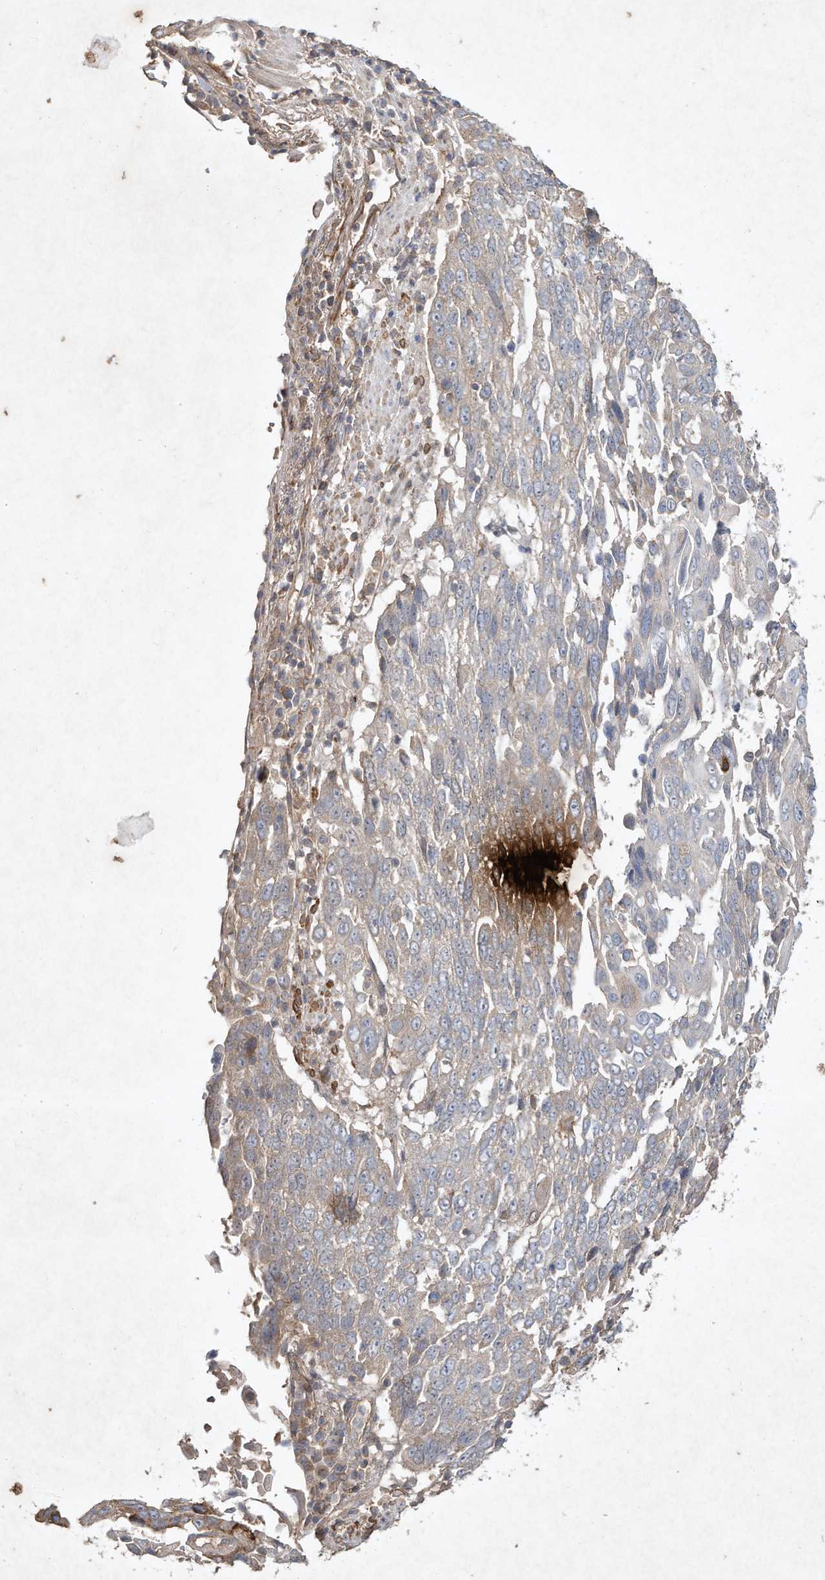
{"staining": {"intensity": "negative", "quantity": "none", "location": "none"}, "tissue": "lung cancer", "cell_type": "Tumor cells", "image_type": "cancer", "snomed": [{"axis": "morphology", "description": "Squamous cell carcinoma, NOS"}, {"axis": "topography", "description": "Lung"}], "caption": "Immunohistochemical staining of human lung squamous cell carcinoma exhibits no significant positivity in tumor cells.", "gene": "HTR5A", "patient": {"sex": "male", "age": 66}}